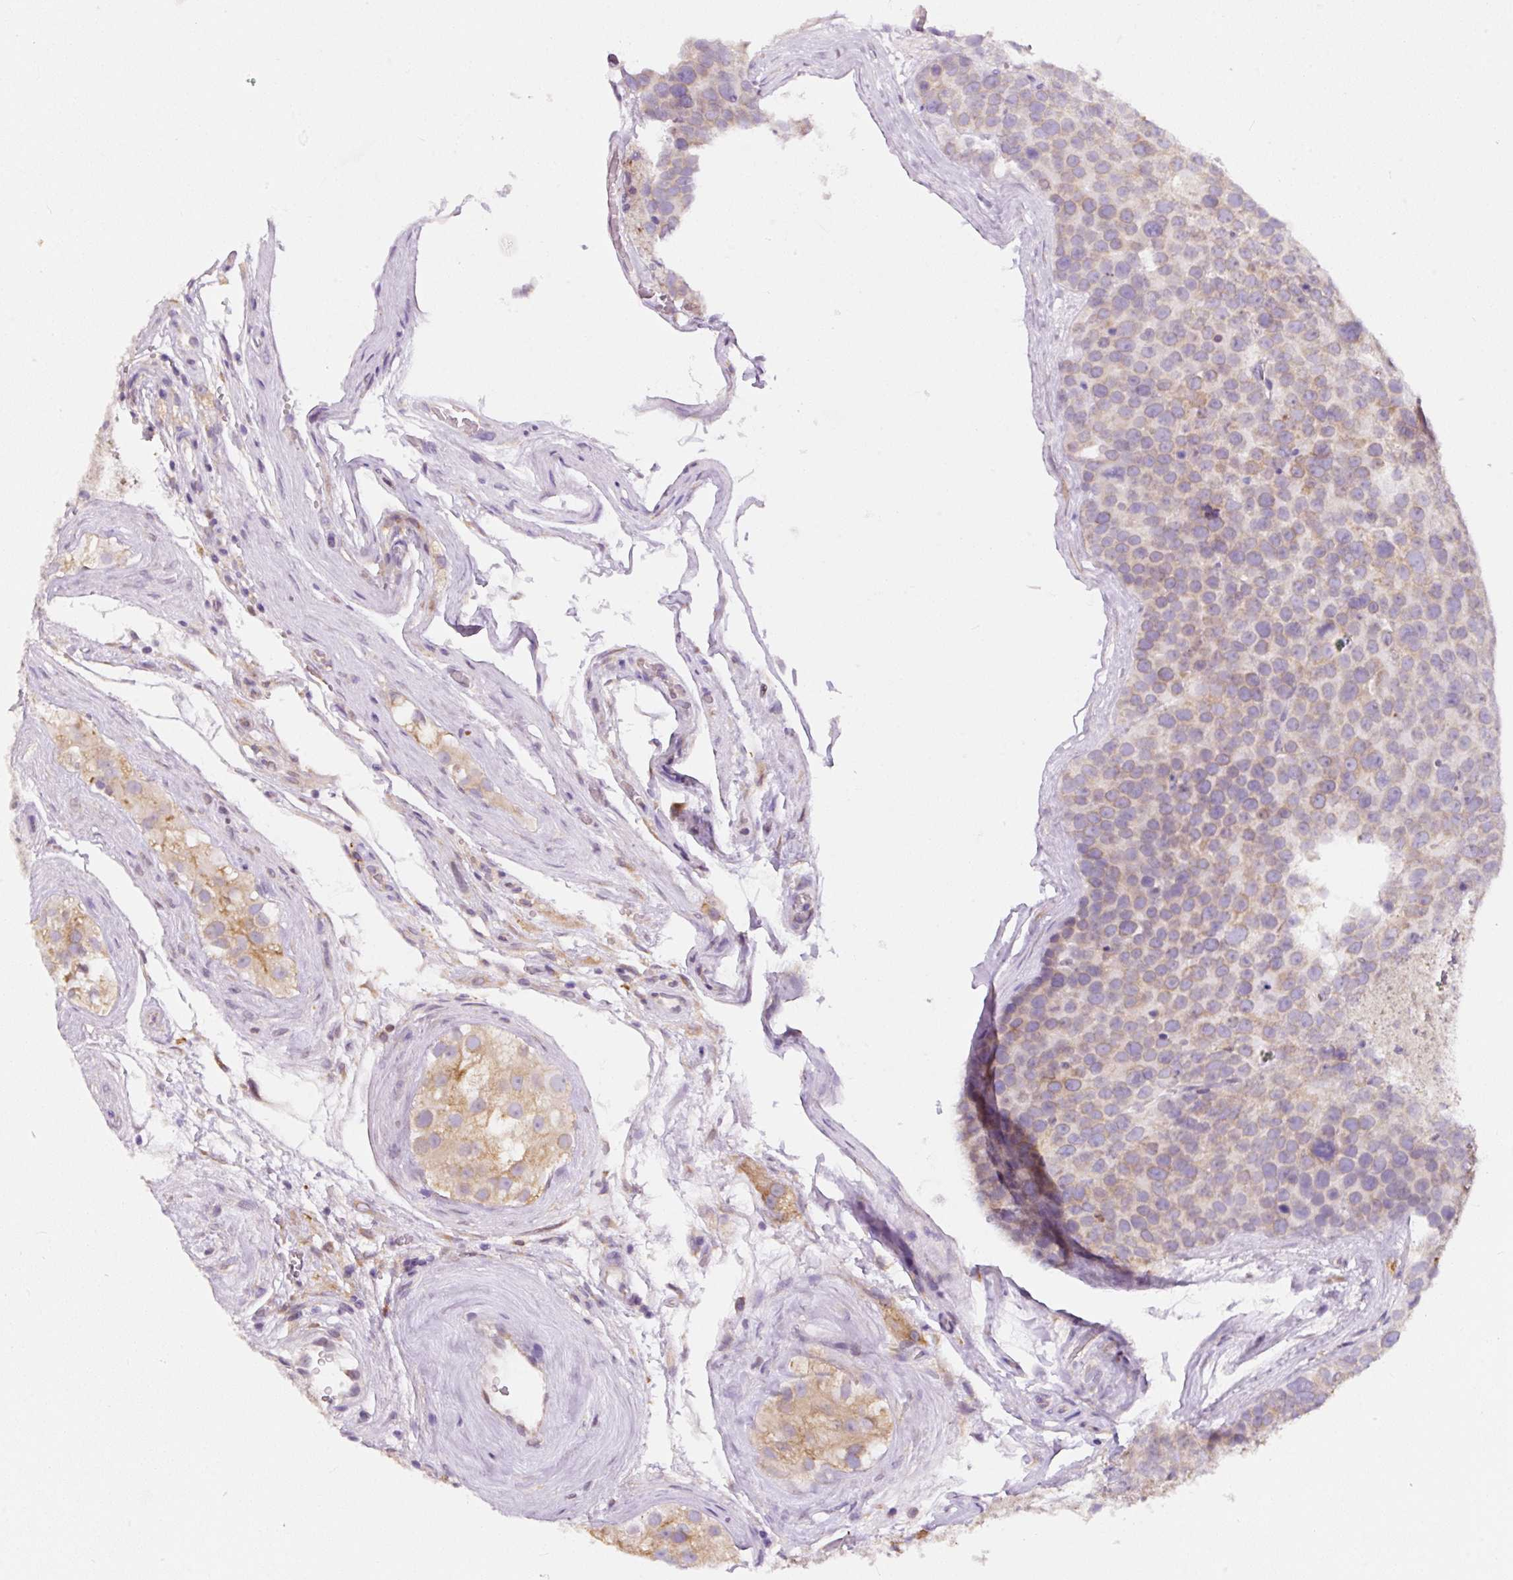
{"staining": {"intensity": "weak", "quantity": "25%-75%", "location": "cytoplasmic/membranous"}, "tissue": "testis cancer", "cell_type": "Tumor cells", "image_type": "cancer", "snomed": [{"axis": "morphology", "description": "Seminoma, NOS"}, {"axis": "topography", "description": "Testis"}], "caption": "Protein analysis of seminoma (testis) tissue shows weak cytoplasmic/membranous staining in about 25%-75% of tumor cells.", "gene": "DDOST", "patient": {"sex": "male", "age": 71}}